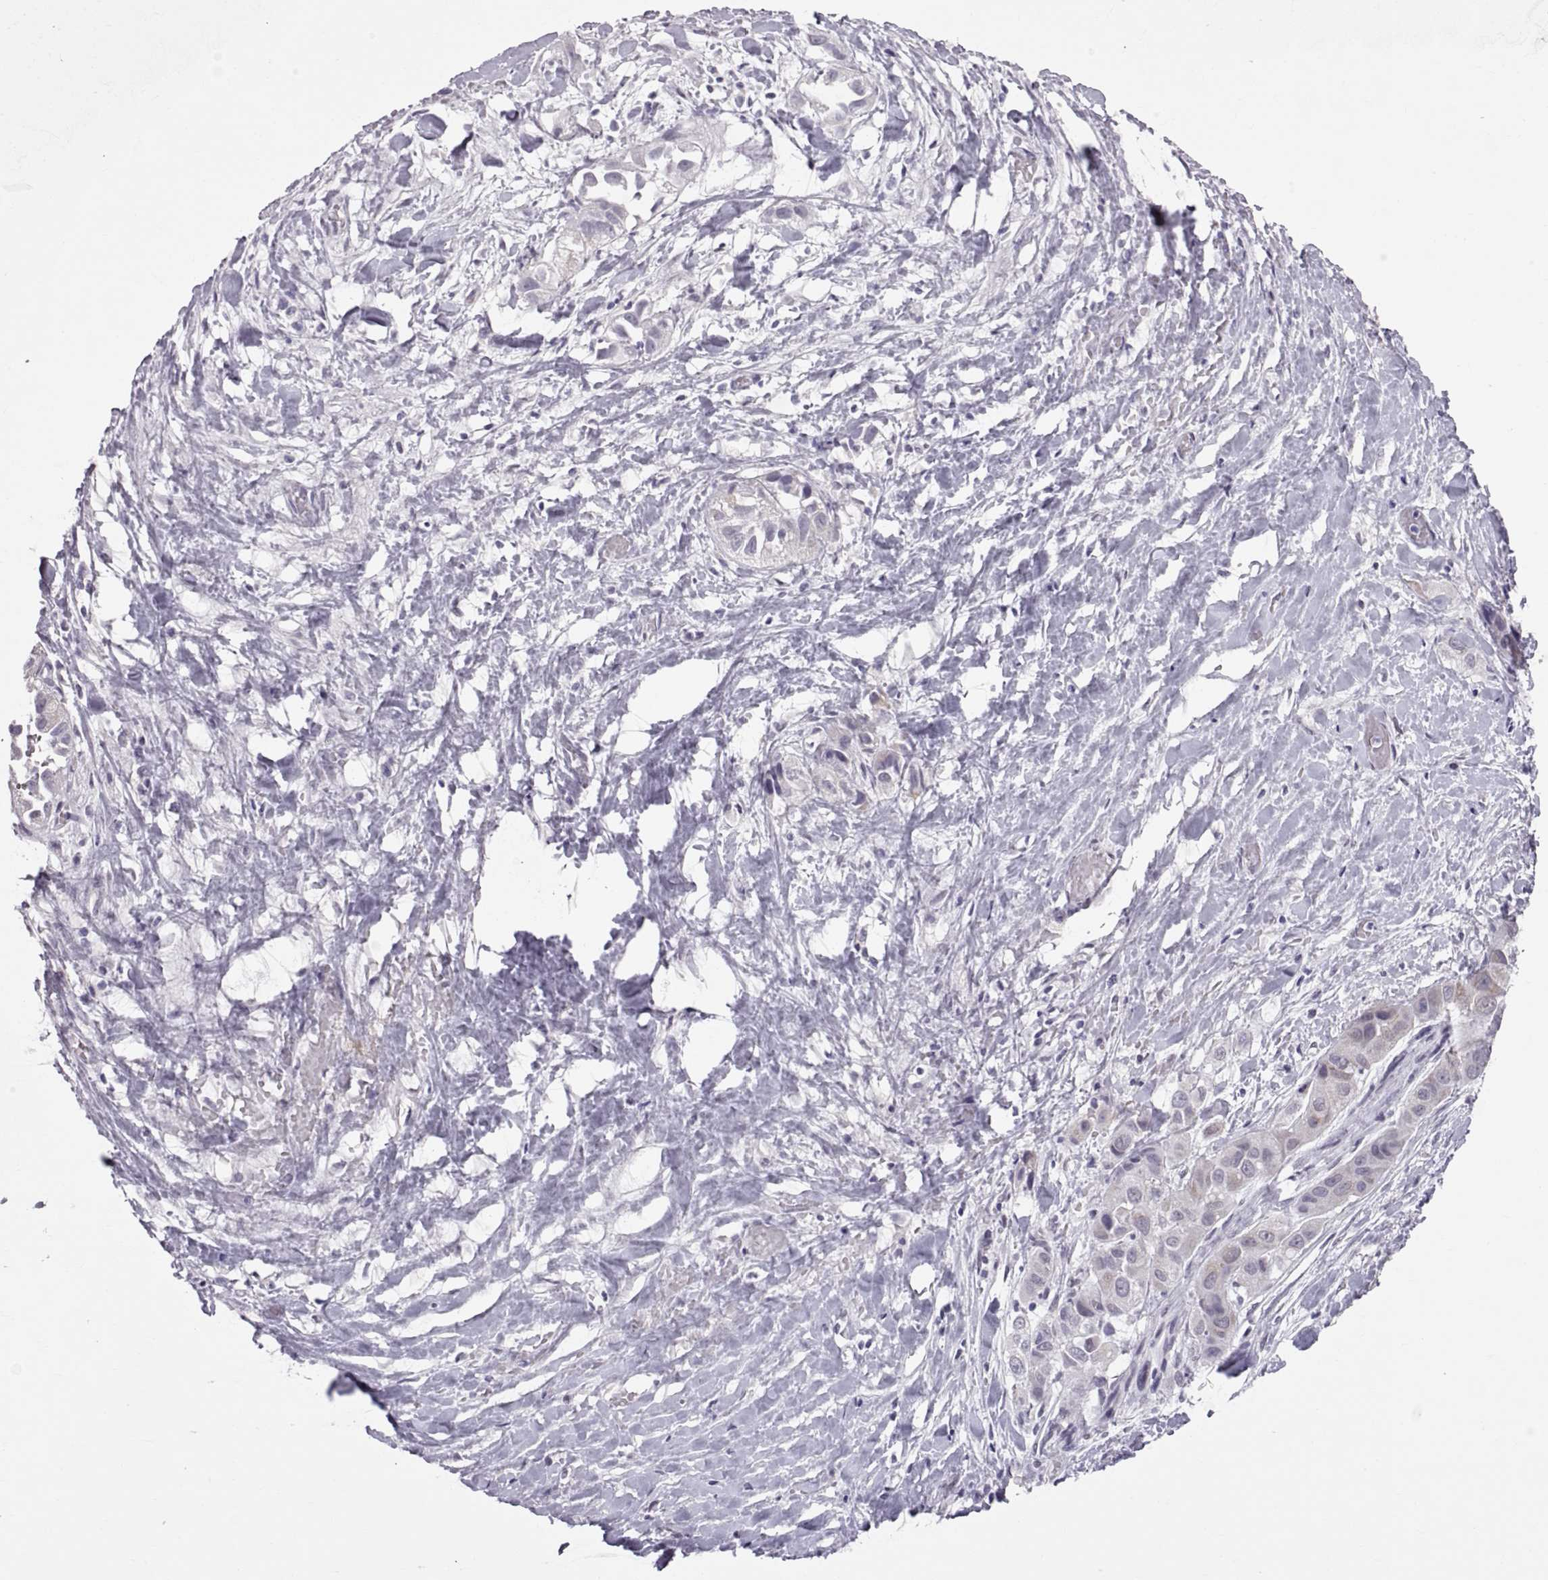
{"staining": {"intensity": "negative", "quantity": "none", "location": "none"}, "tissue": "liver cancer", "cell_type": "Tumor cells", "image_type": "cancer", "snomed": [{"axis": "morphology", "description": "Cholangiocarcinoma"}, {"axis": "topography", "description": "Liver"}], "caption": "A histopathology image of liver cholangiocarcinoma stained for a protein displays no brown staining in tumor cells.", "gene": "KRT77", "patient": {"sex": "female", "age": 52}}